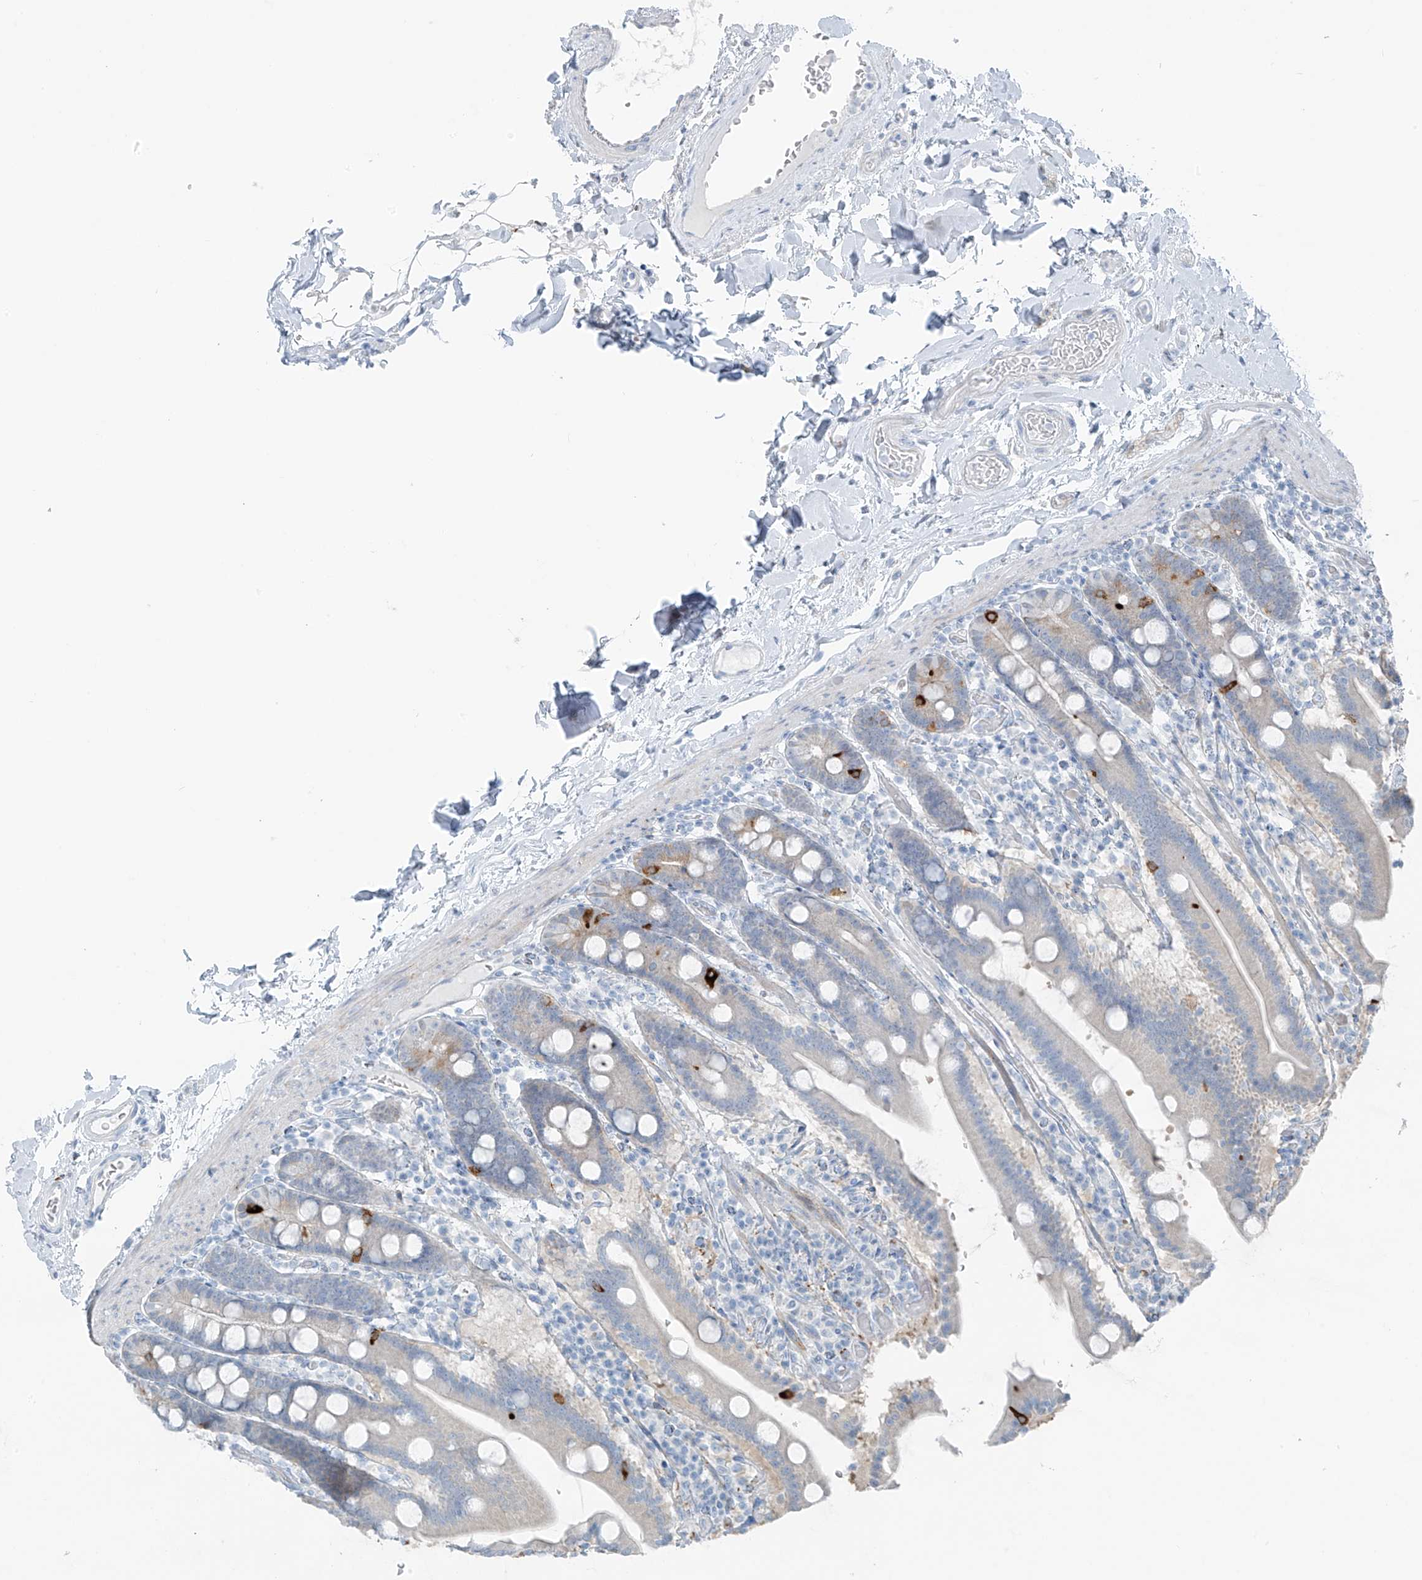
{"staining": {"intensity": "strong", "quantity": "<25%", "location": "cytoplasmic/membranous"}, "tissue": "duodenum", "cell_type": "Glandular cells", "image_type": "normal", "snomed": [{"axis": "morphology", "description": "Normal tissue, NOS"}, {"axis": "topography", "description": "Duodenum"}], "caption": "Immunohistochemistry histopathology image of benign duodenum stained for a protein (brown), which reveals medium levels of strong cytoplasmic/membranous positivity in about <25% of glandular cells.", "gene": "SLC25A43", "patient": {"sex": "male", "age": 55}}